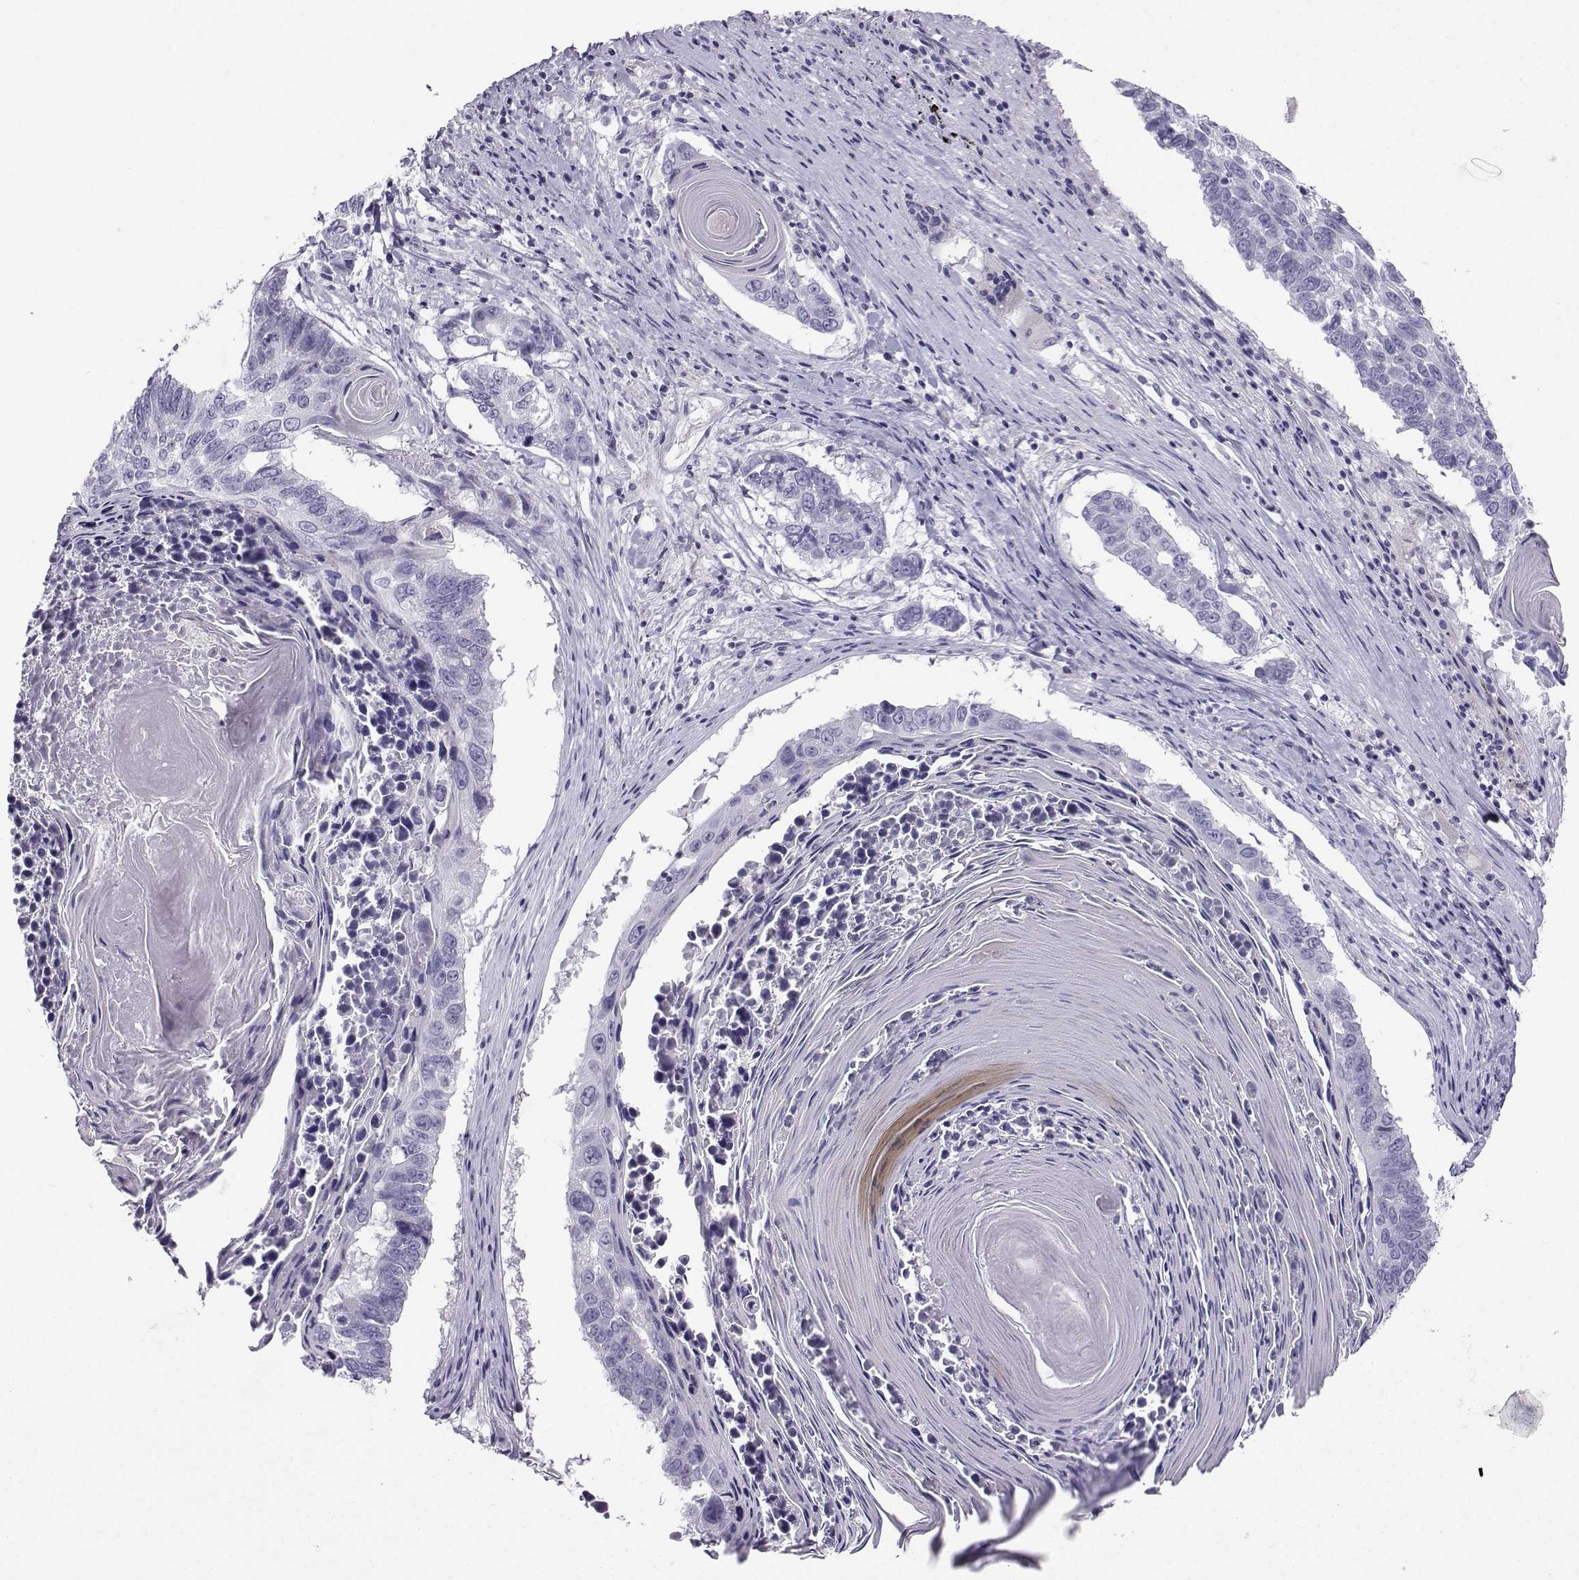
{"staining": {"intensity": "negative", "quantity": "none", "location": "none"}, "tissue": "lung cancer", "cell_type": "Tumor cells", "image_type": "cancer", "snomed": [{"axis": "morphology", "description": "Squamous cell carcinoma, NOS"}, {"axis": "topography", "description": "Lung"}], "caption": "Immunohistochemical staining of squamous cell carcinoma (lung) demonstrates no significant positivity in tumor cells.", "gene": "FBXO24", "patient": {"sex": "male", "age": 73}}